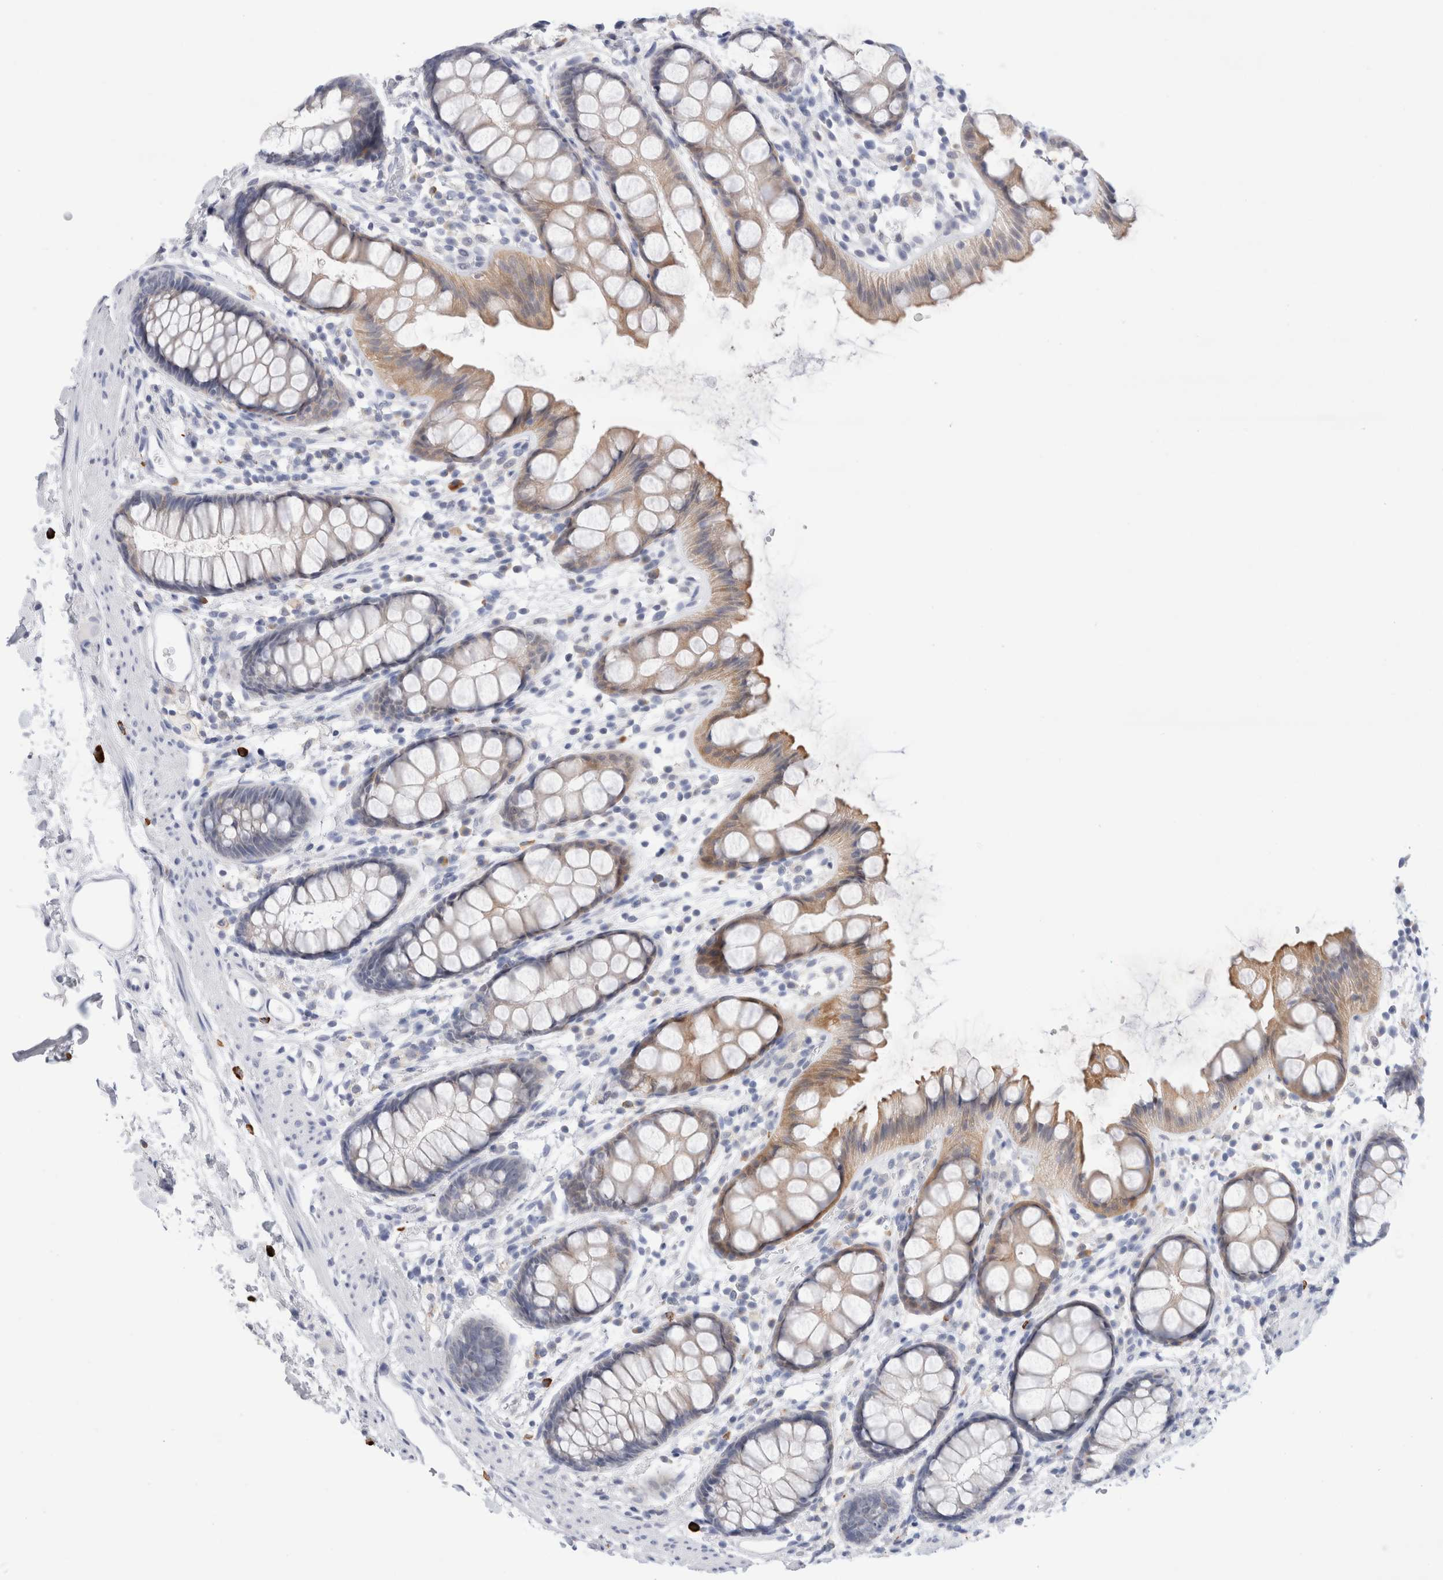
{"staining": {"intensity": "weak", "quantity": "25%-75%", "location": "cytoplasmic/membranous"}, "tissue": "rectum", "cell_type": "Glandular cells", "image_type": "normal", "snomed": [{"axis": "morphology", "description": "Normal tissue, NOS"}, {"axis": "topography", "description": "Rectum"}], "caption": "Immunohistochemical staining of normal human rectum exhibits weak cytoplasmic/membranous protein positivity in about 25%-75% of glandular cells. (Brightfield microscopy of DAB IHC at high magnification).", "gene": "SLC22A12", "patient": {"sex": "female", "age": 65}}